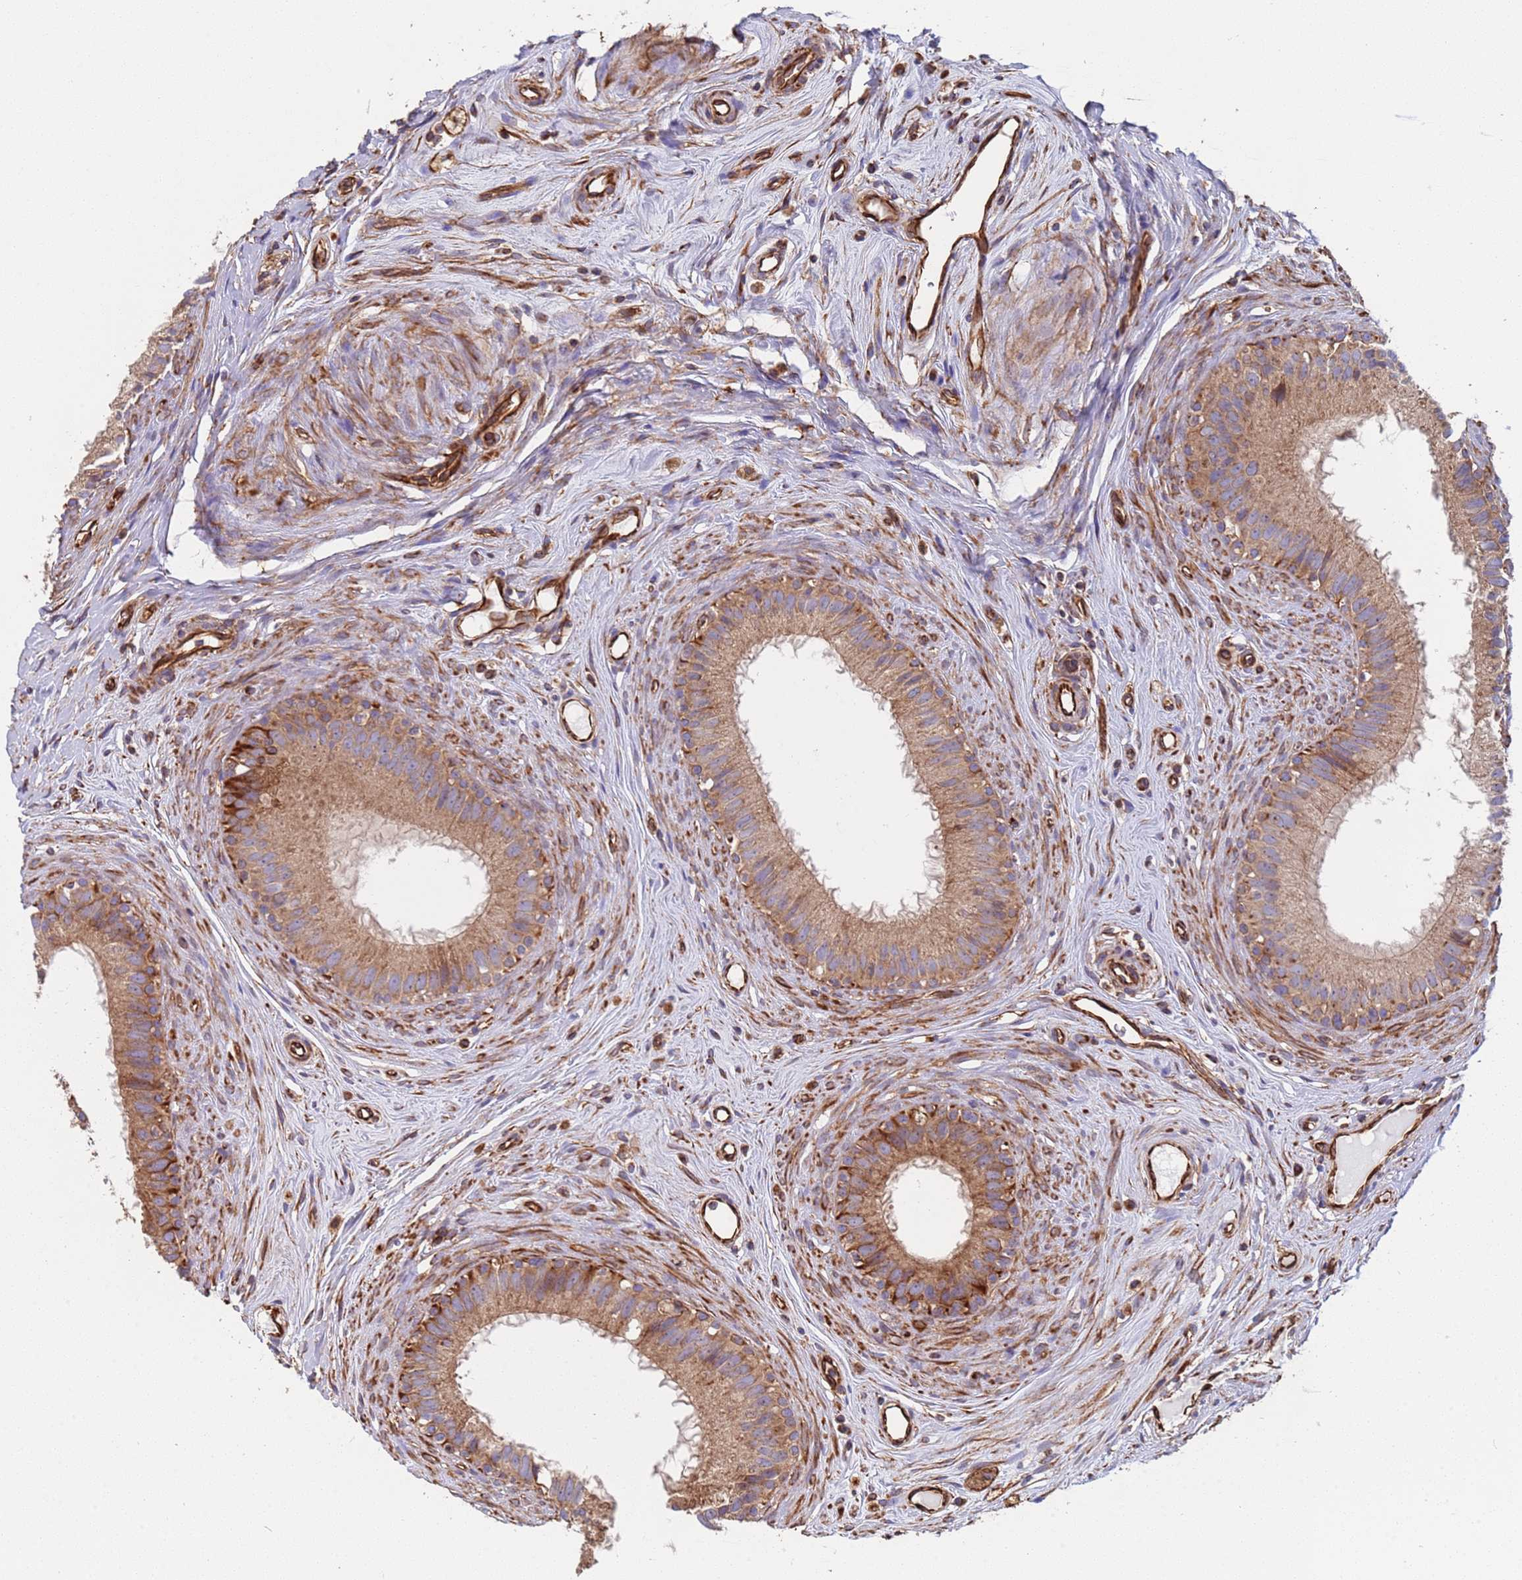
{"staining": {"intensity": "moderate", "quantity": ">75%", "location": "cytoplasmic/membranous"}, "tissue": "epididymis", "cell_type": "Glandular cells", "image_type": "normal", "snomed": [{"axis": "morphology", "description": "Normal tissue, NOS"}, {"axis": "topography", "description": "Epididymis"}], "caption": "IHC (DAB (3,3'-diaminobenzidine)) staining of unremarkable human epididymis demonstrates moderate cytoplasmic/membranous protein positivity in approximately >75% of glandular cells.", "gene": "NUDT12", "patient": {"sex": "male", "age": 80}}